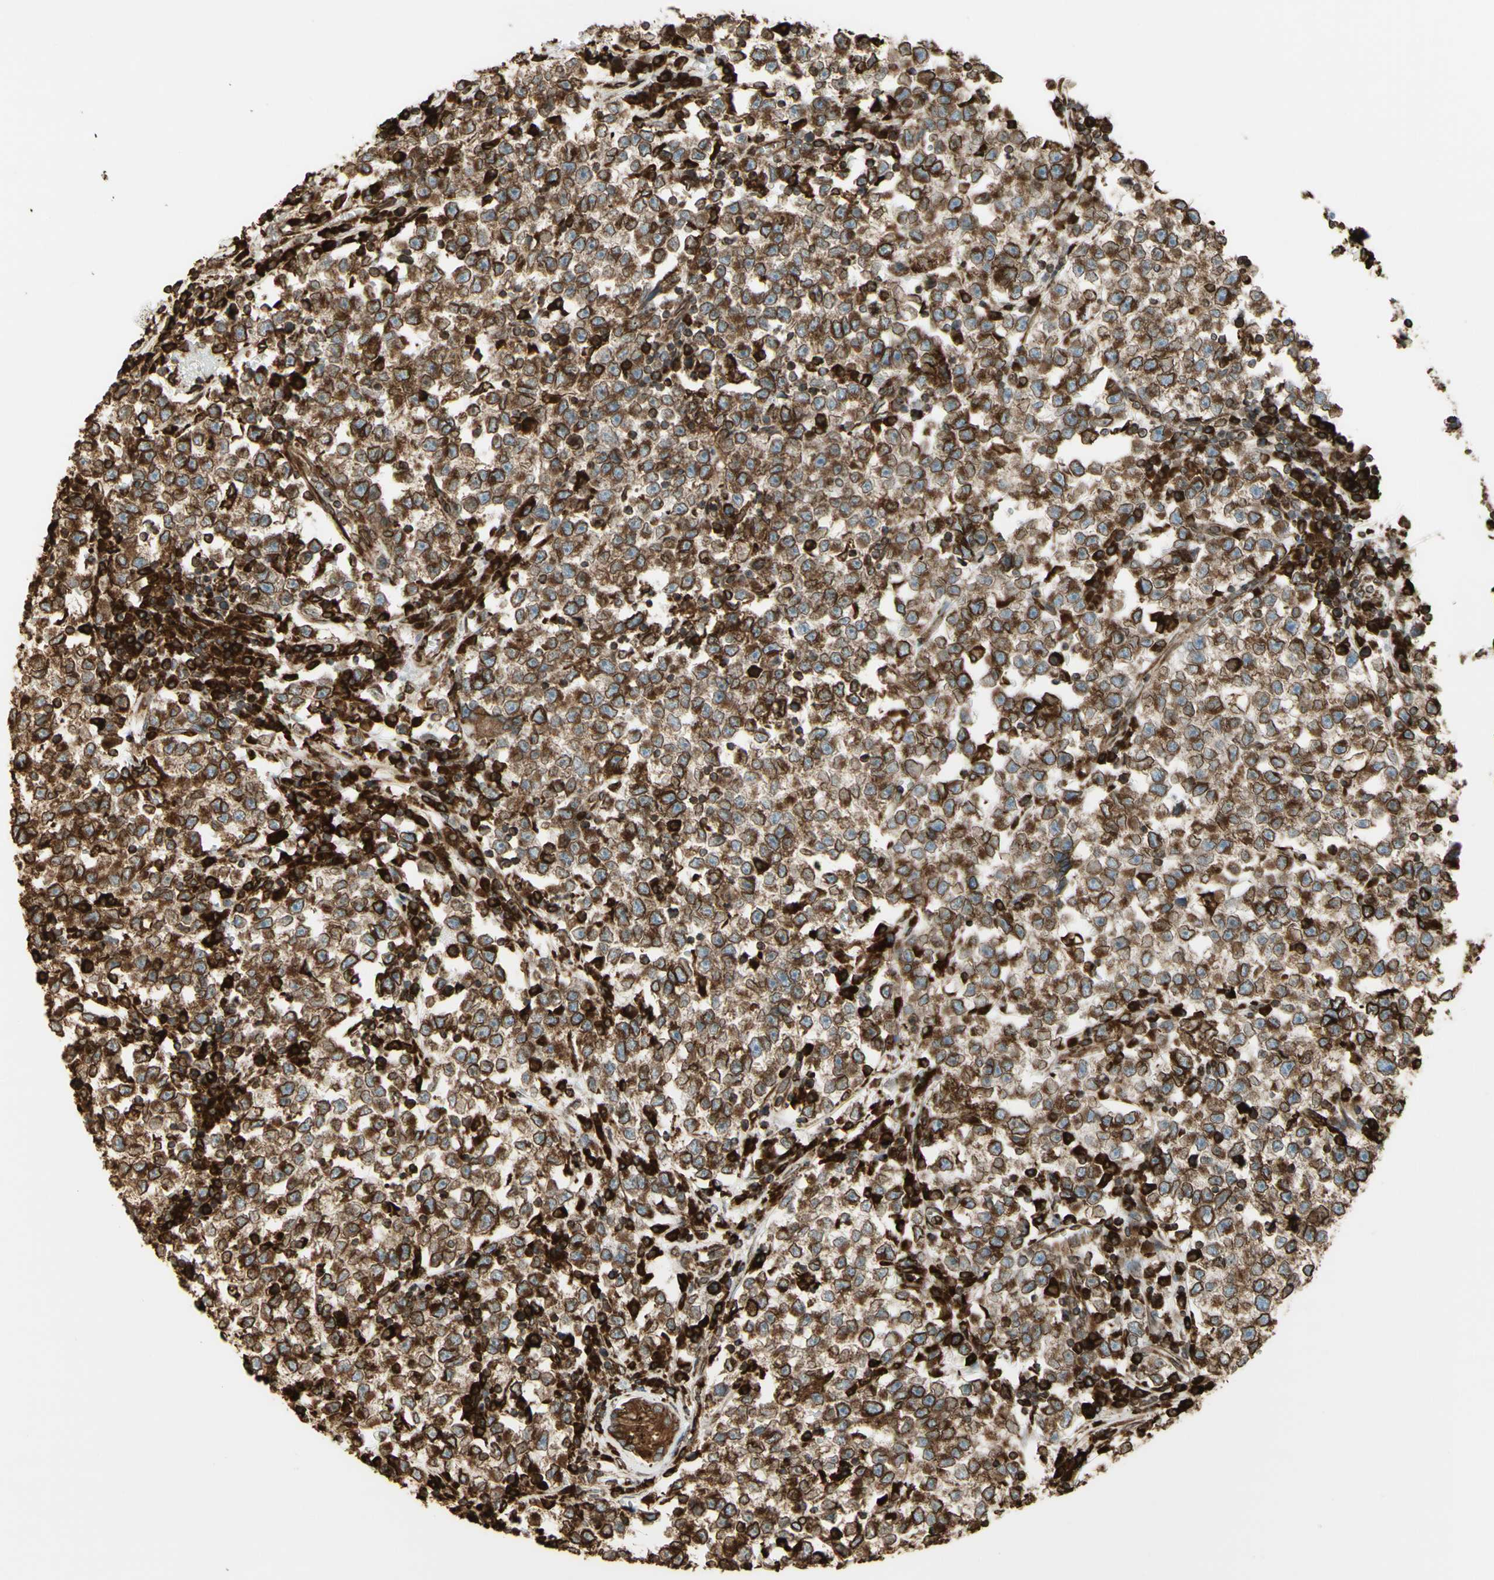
{"staining": {"intensity": "moderate", "quantity": "25%-75%", "location": "cytoplasmic/membranous"}, "tissue": "testis cancer", "cell_type": "Tumor cells", "image_type": "cancer", "snomed": [{"axis": "morphology", "description": "Seminoma, NOS"}, {"axis": "topography", "description": "Testis"}], "caption": "Human seminoma (testis) stained for a protein (brown) reveals moderate cytoplasmic/membranous positive expression in about 25%-75% of tumor cells.", "gene": "CANX", "patient": {"sex": "male", "age": 22}}